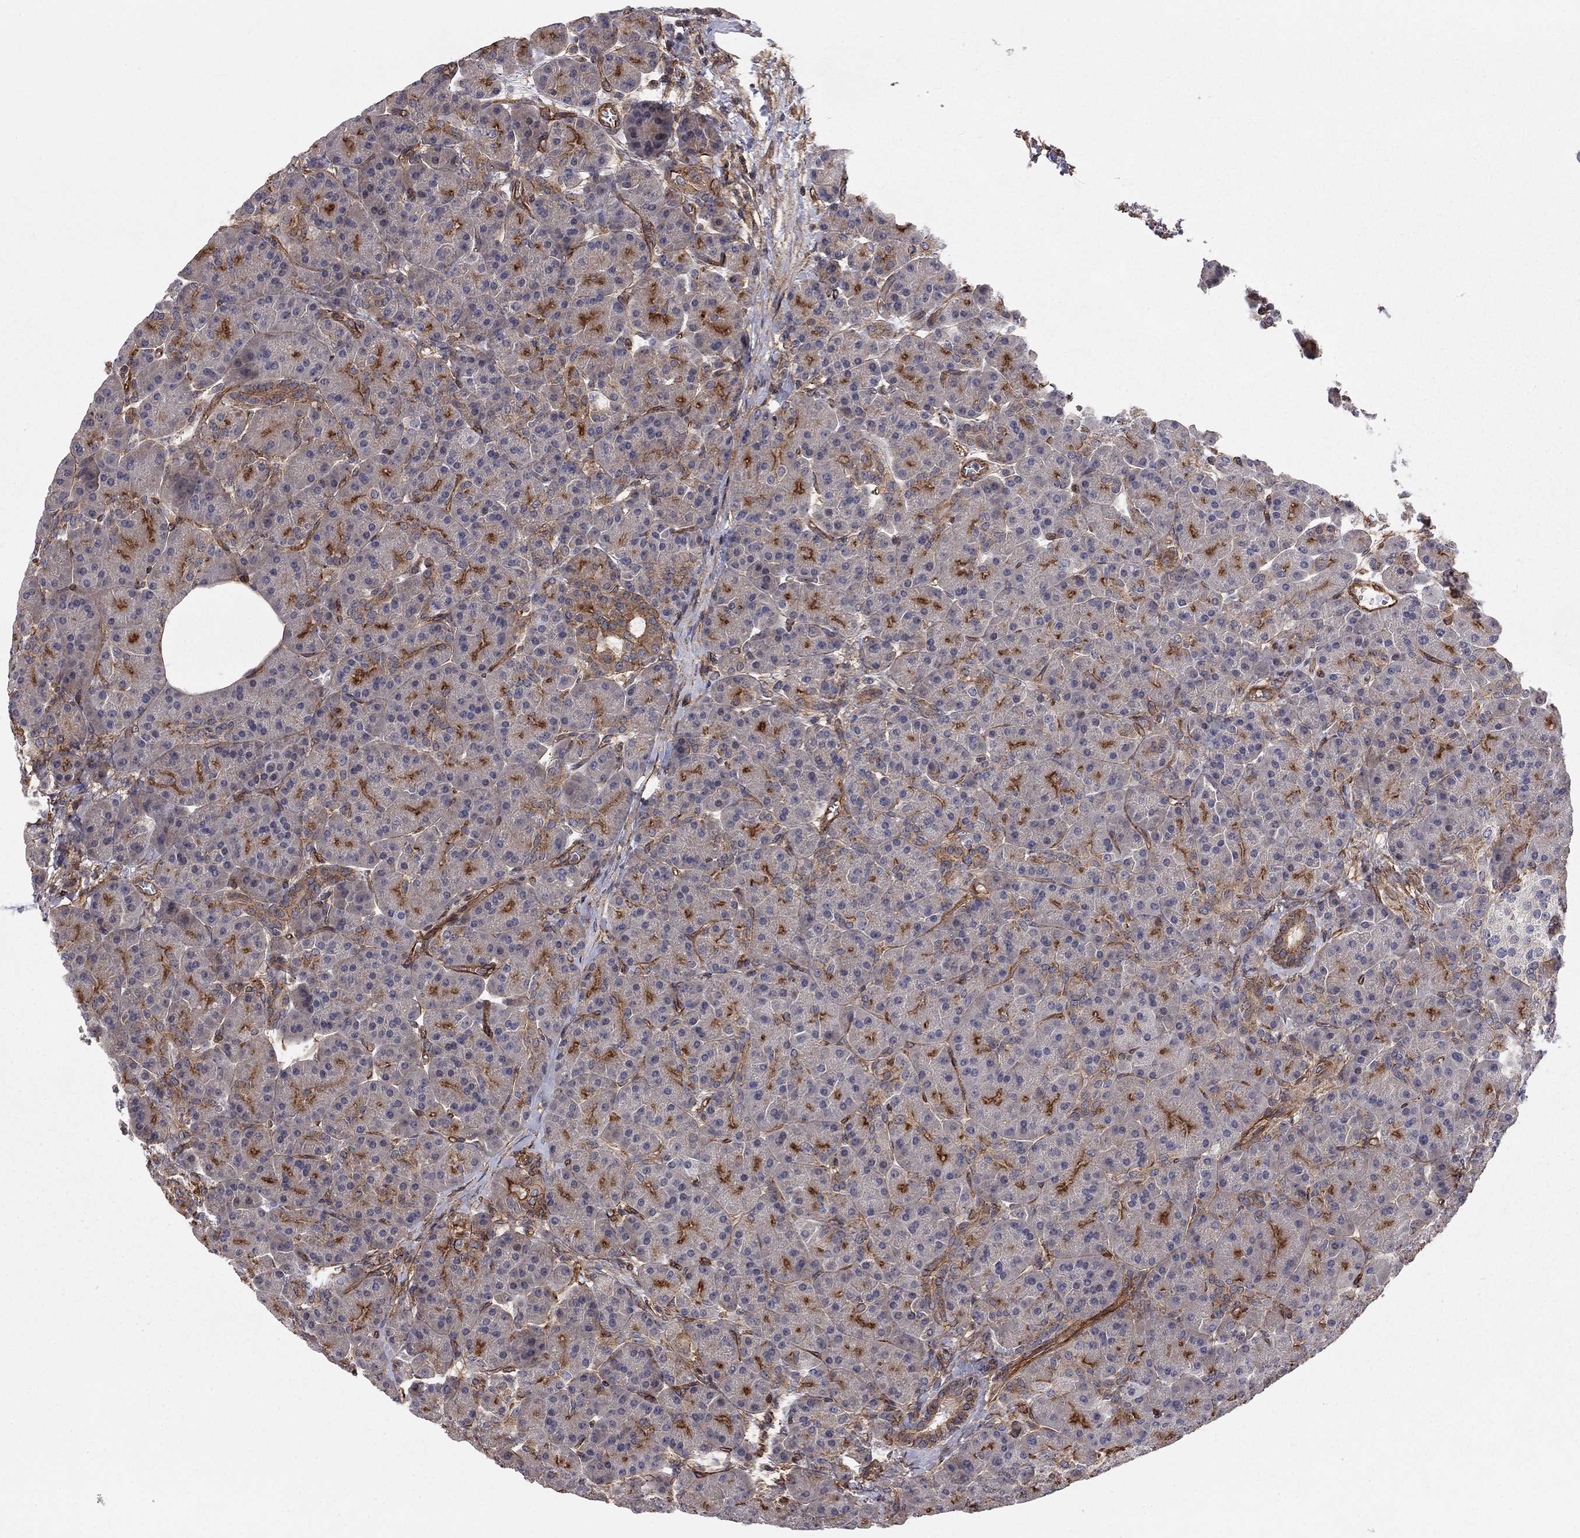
{"staining": {"intensity": "strong", "quantity": "25%-75%", "location": "cytoplasmic/membranous"}, "tissue": "pancreas", "cell_type": "Exocrine glandular cells", "image_type": "normal", "snomed": [{"axis": "morphology", "description": "Normal tissue, NOS"}, {"axis": "topography", "description": "Pancreas"}], "caption": "DAB immunohistochemical staining of unremarkable pancreas displays strong cytoplasmic/membranous protein positivity in about 25%-75% of exocrine glandular cells. (Brightfield microscopy of DAB IHC at high magnification).", "gene": "RASEF", "patient": {"sex": "female", "age": 63}}